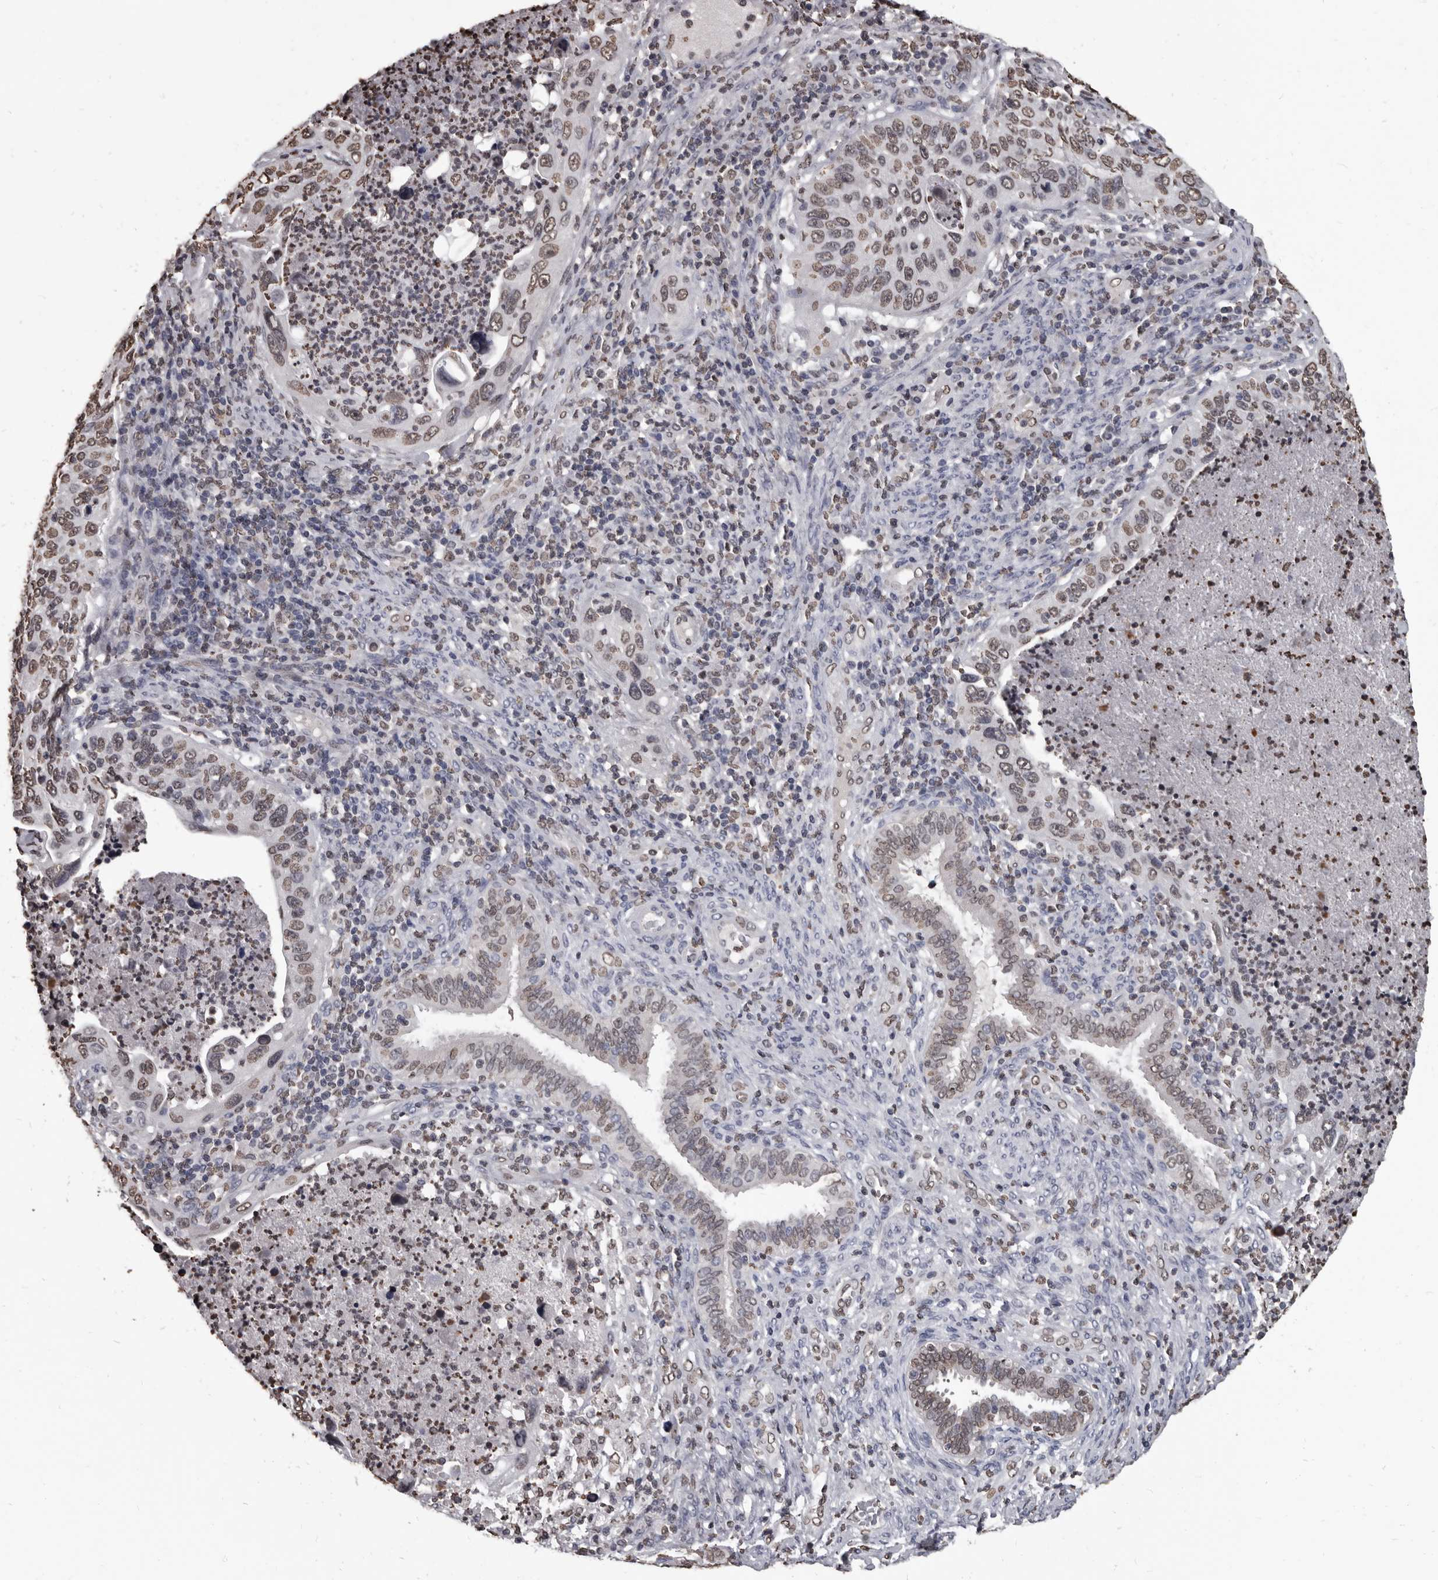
{"staining": {"intensity": "moderate", "quantity": ">75%", "location": "nuclear"}, "tissue": "cervical cancer", "cell_type": "Tumor cells", "image_type": "cancer", "snomed": [{"axis": "morphology", "description": "Squamous cell carcinoma, NOS"}, {"axis": "topography", "description": "Cervix"}], "caption": "This is a histology image of IHC staining of cervical cancer (squamous cell carcinoma), which shows moderate expression in the nuclear of tumor cells.", "gene": "AHR", "patient": {"sex": "female", "age": 38}}